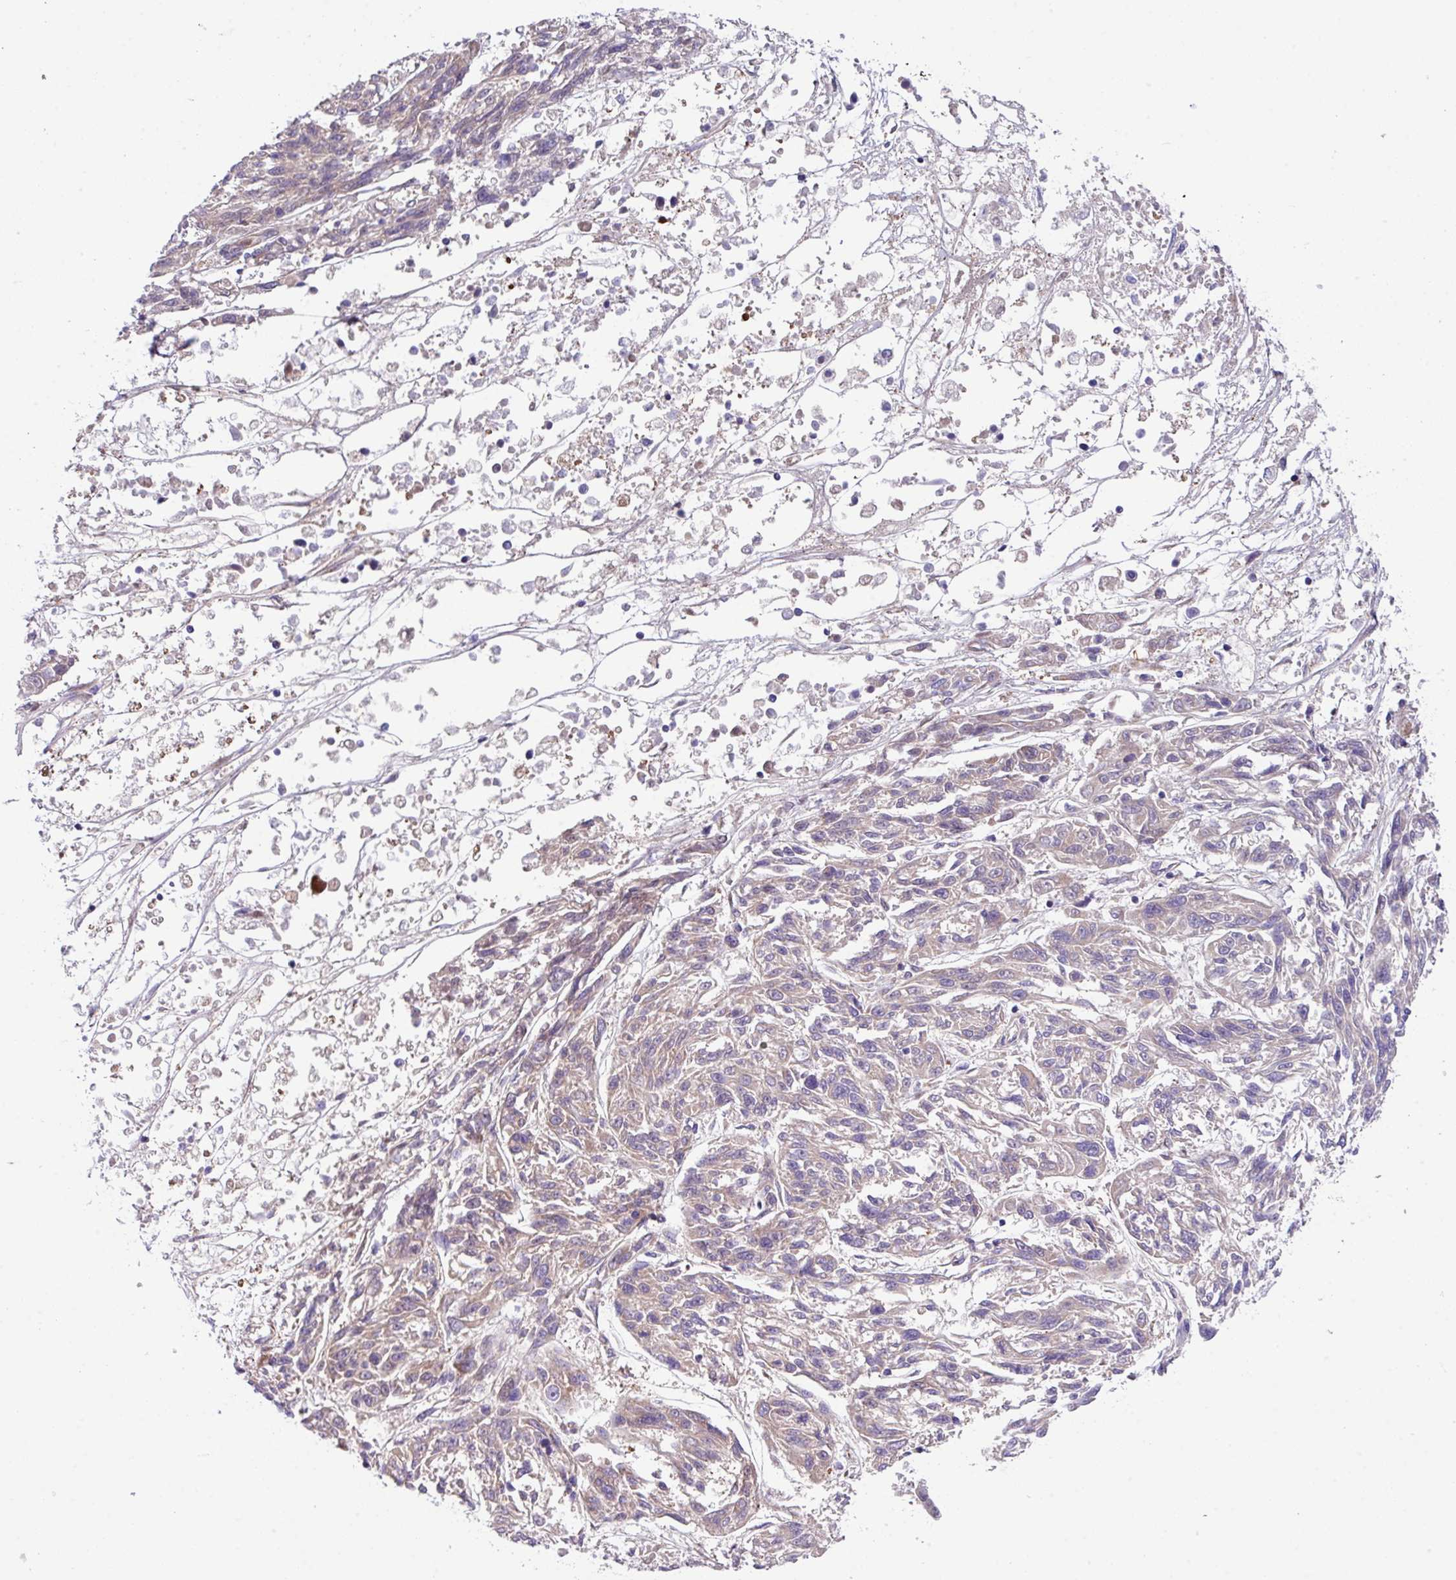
{"staining": {"intensity": "weak", "quantity": "<25%", "location": "cytoplasmic/membranous"}, "tissue": "melanoma", "cell_type": "Tumor cells", "image_type": "cancer", "snomed": [{"axis": "morphology", "description": "Malignant melanoma, NOS"}, {"axis": "topography", "description": "Skin"}], "caption": "The photomicrograph exhibits no significant positivity in tumor cells of melanoma.", "gene": "DNAL1", "patient": {"sex": "male", "age": 53}}